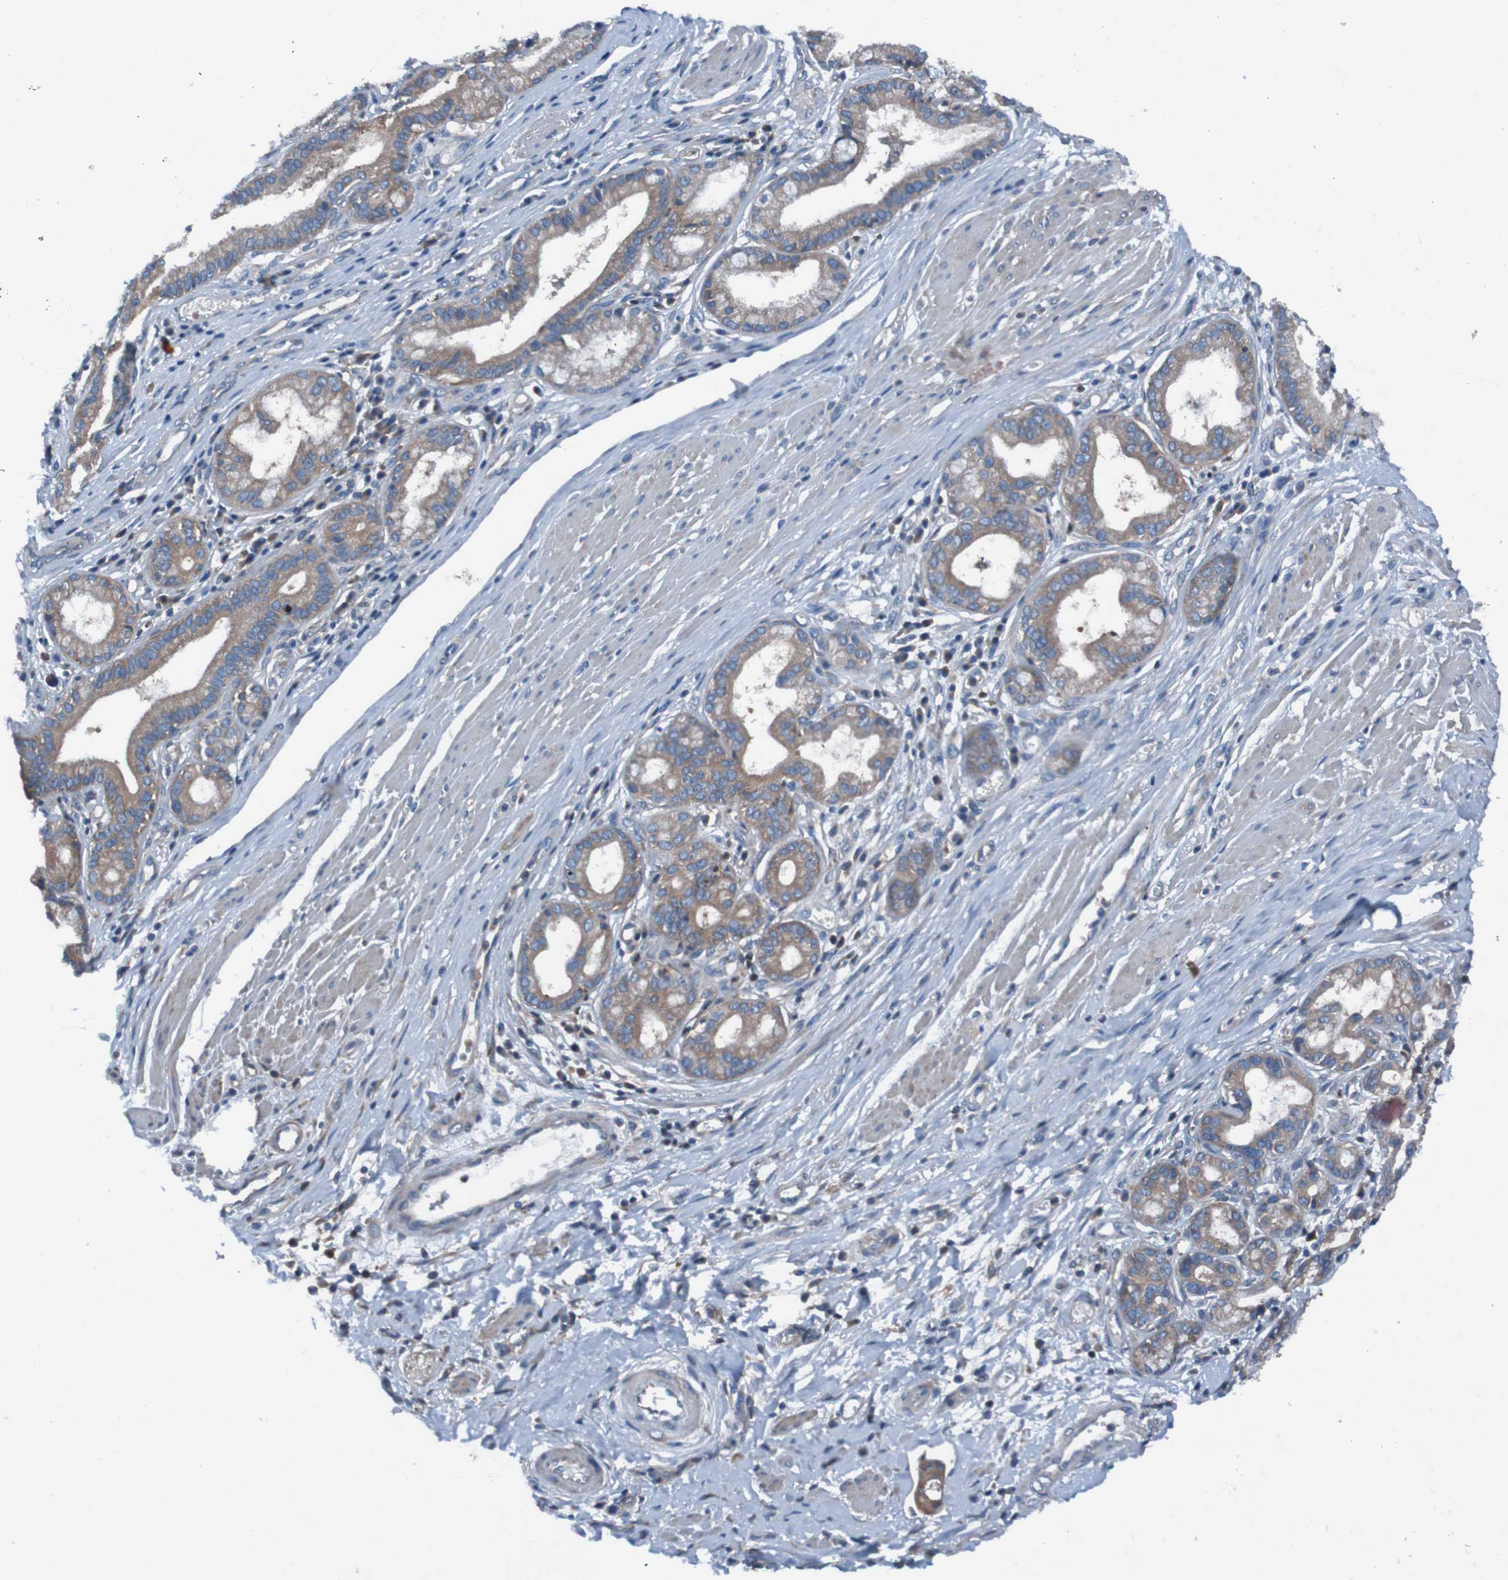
{"staining": {"intensity": "moderate", "quantity": ">75%", "location": "cytoplasmic/membranous"}, "tissue": "pancreatic cancer", "cell_type": "Tumor cells", "image_type": "cancer", "snomed": [{"axis": "morphology", "description": "Adenocarcinoma, NOS"}, {"axis": "topography", "description": "Pancreas"}], "caption": "Human pancreatic cancer (adenocarcinoma) stained with a brown dye reveals moderate cytoplasmic/membranous positive expression in approximately >75% of tumor cells.", "gene": "RAB5B", "patient": {"sex": "female", "age": 75}}